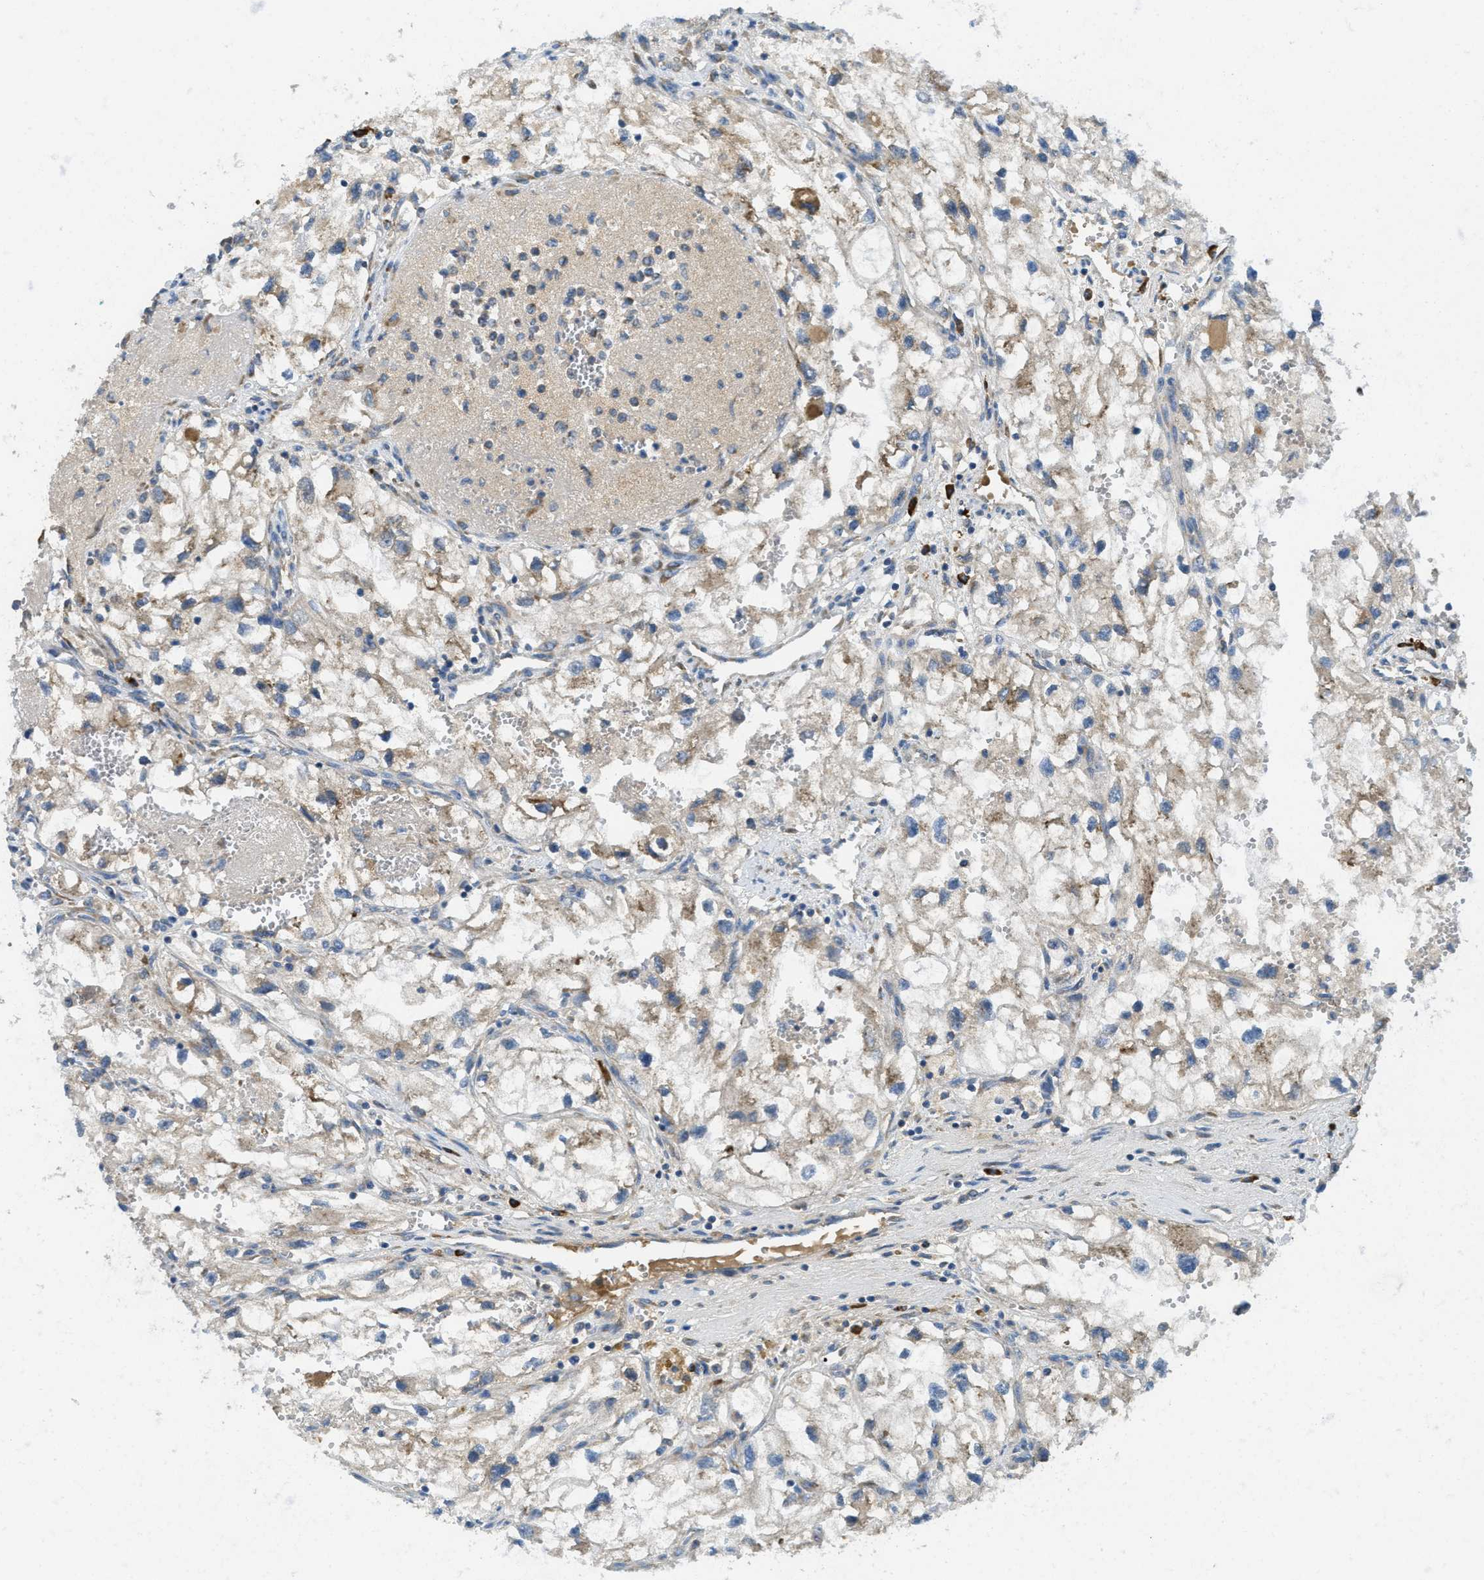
{"staining": {"intensity": "weak", "quantity": "25%-75%", "location": "cytoplasmic/membranous"}, "tissue": "renal cancer", "cell_type": "Tumor cells", "image_type": "cancer", "snomed": [{"axis": "morphology", "description": "Adenocarcinoma, NOS"}, {"axis": "topography", "description": "Kidney"}], "caption": "A micrograph of human renal adenocarcinoma stained for a protein exhibits weak cytoplasmic/membranous brown staining in tumor cells.", "gene": "SSR1", "patient": {"sex": "female", "age": 70}}